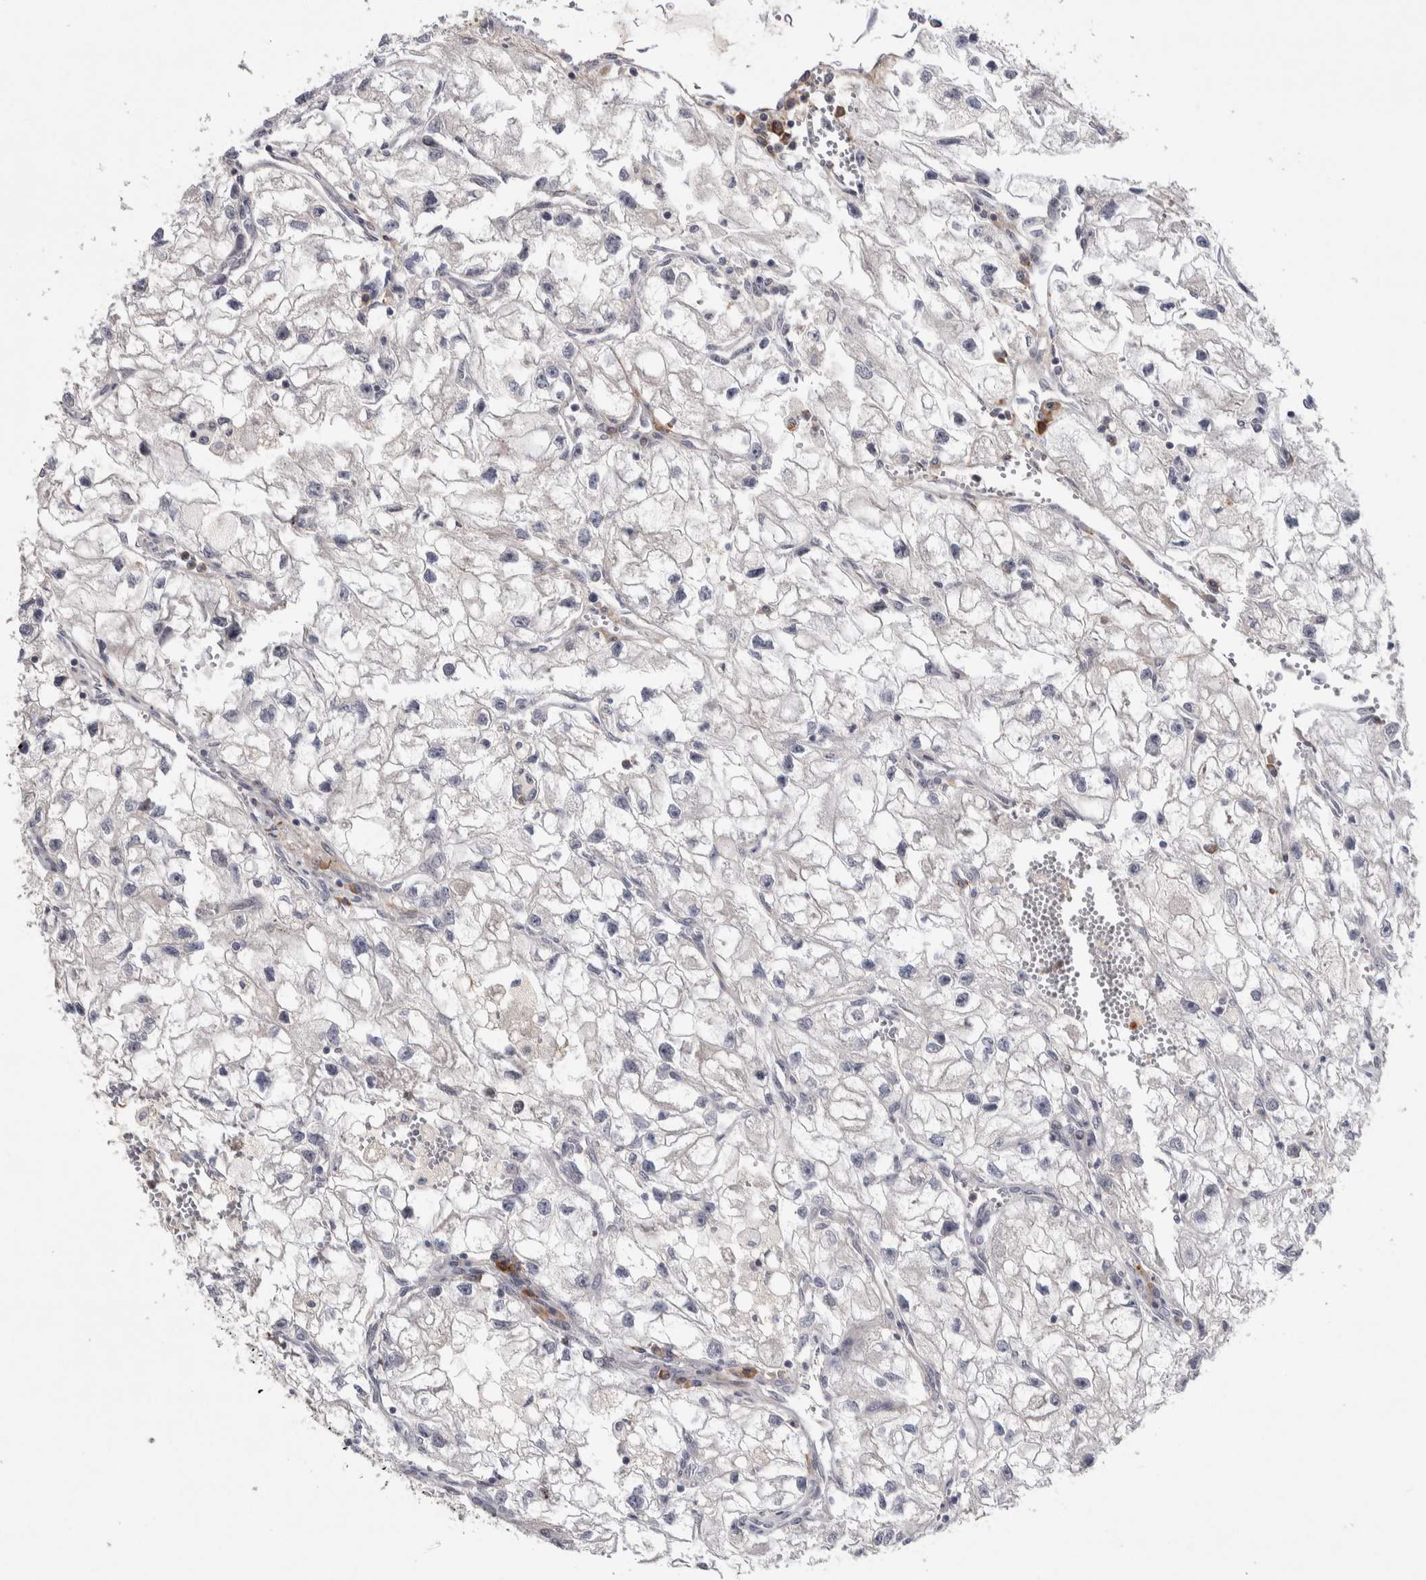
{"staining": {"intensity": "negative", "quantity": "none", "location": "none"}, "tissue": "renal cancer", "cell_type": "Tumor cells", "image_type": "cancer", "snomed": [{"axis": "morphology", "description": "Adenocarcinoma, NOS"}, {"axis": "topography", "description": "Kidney"}], "caption": "Tumor cells show no significant protein staining in renal cancer (adenocarcinoma).", "gene": "ASPN", "patient": {"sex": "female", "age": 70}}